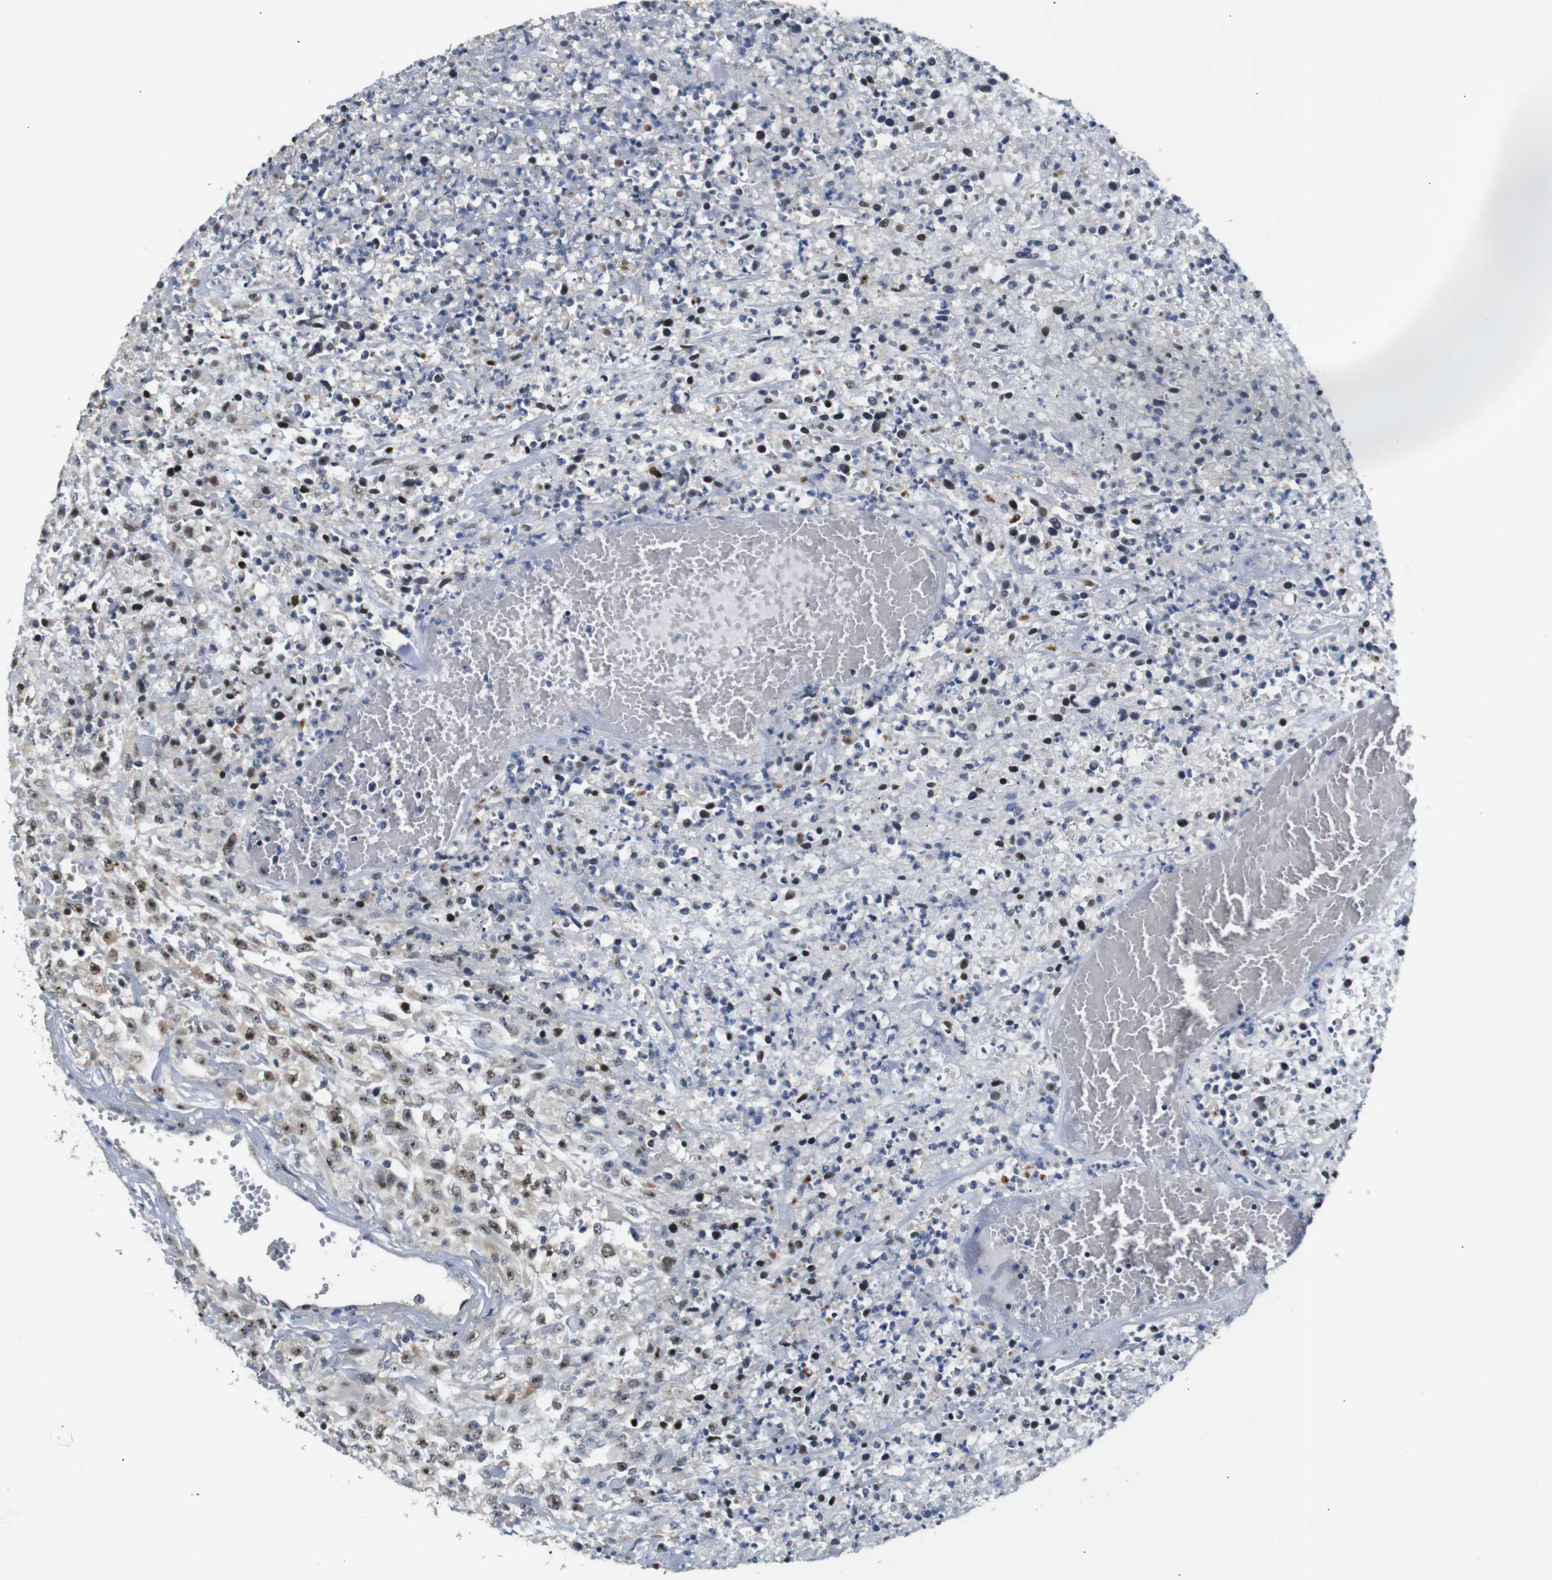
{"staining": {"intensity": "moderate", "quantity": "25%-75%", "location": "nuclear"}, "tissue": "urothelial cancer", "cell_type": "Tumor cells", "image_type": "cancer", "snomed": [{"axis": "morphology", "description": "Urothelial carcinoma, High grade"}, {"axis": "topography", "description": "Urinary bladder"}], "caption": "Immunohistochemical staining of urothelial cancer reveals moderate nuclear protein expression in approximately 25%-75% of tumor cells. The protein of interest is shown in brown color, while the nuclei are stained blue.", "gene": "PARN", "patient": {"sex": "male", "age": 46}}